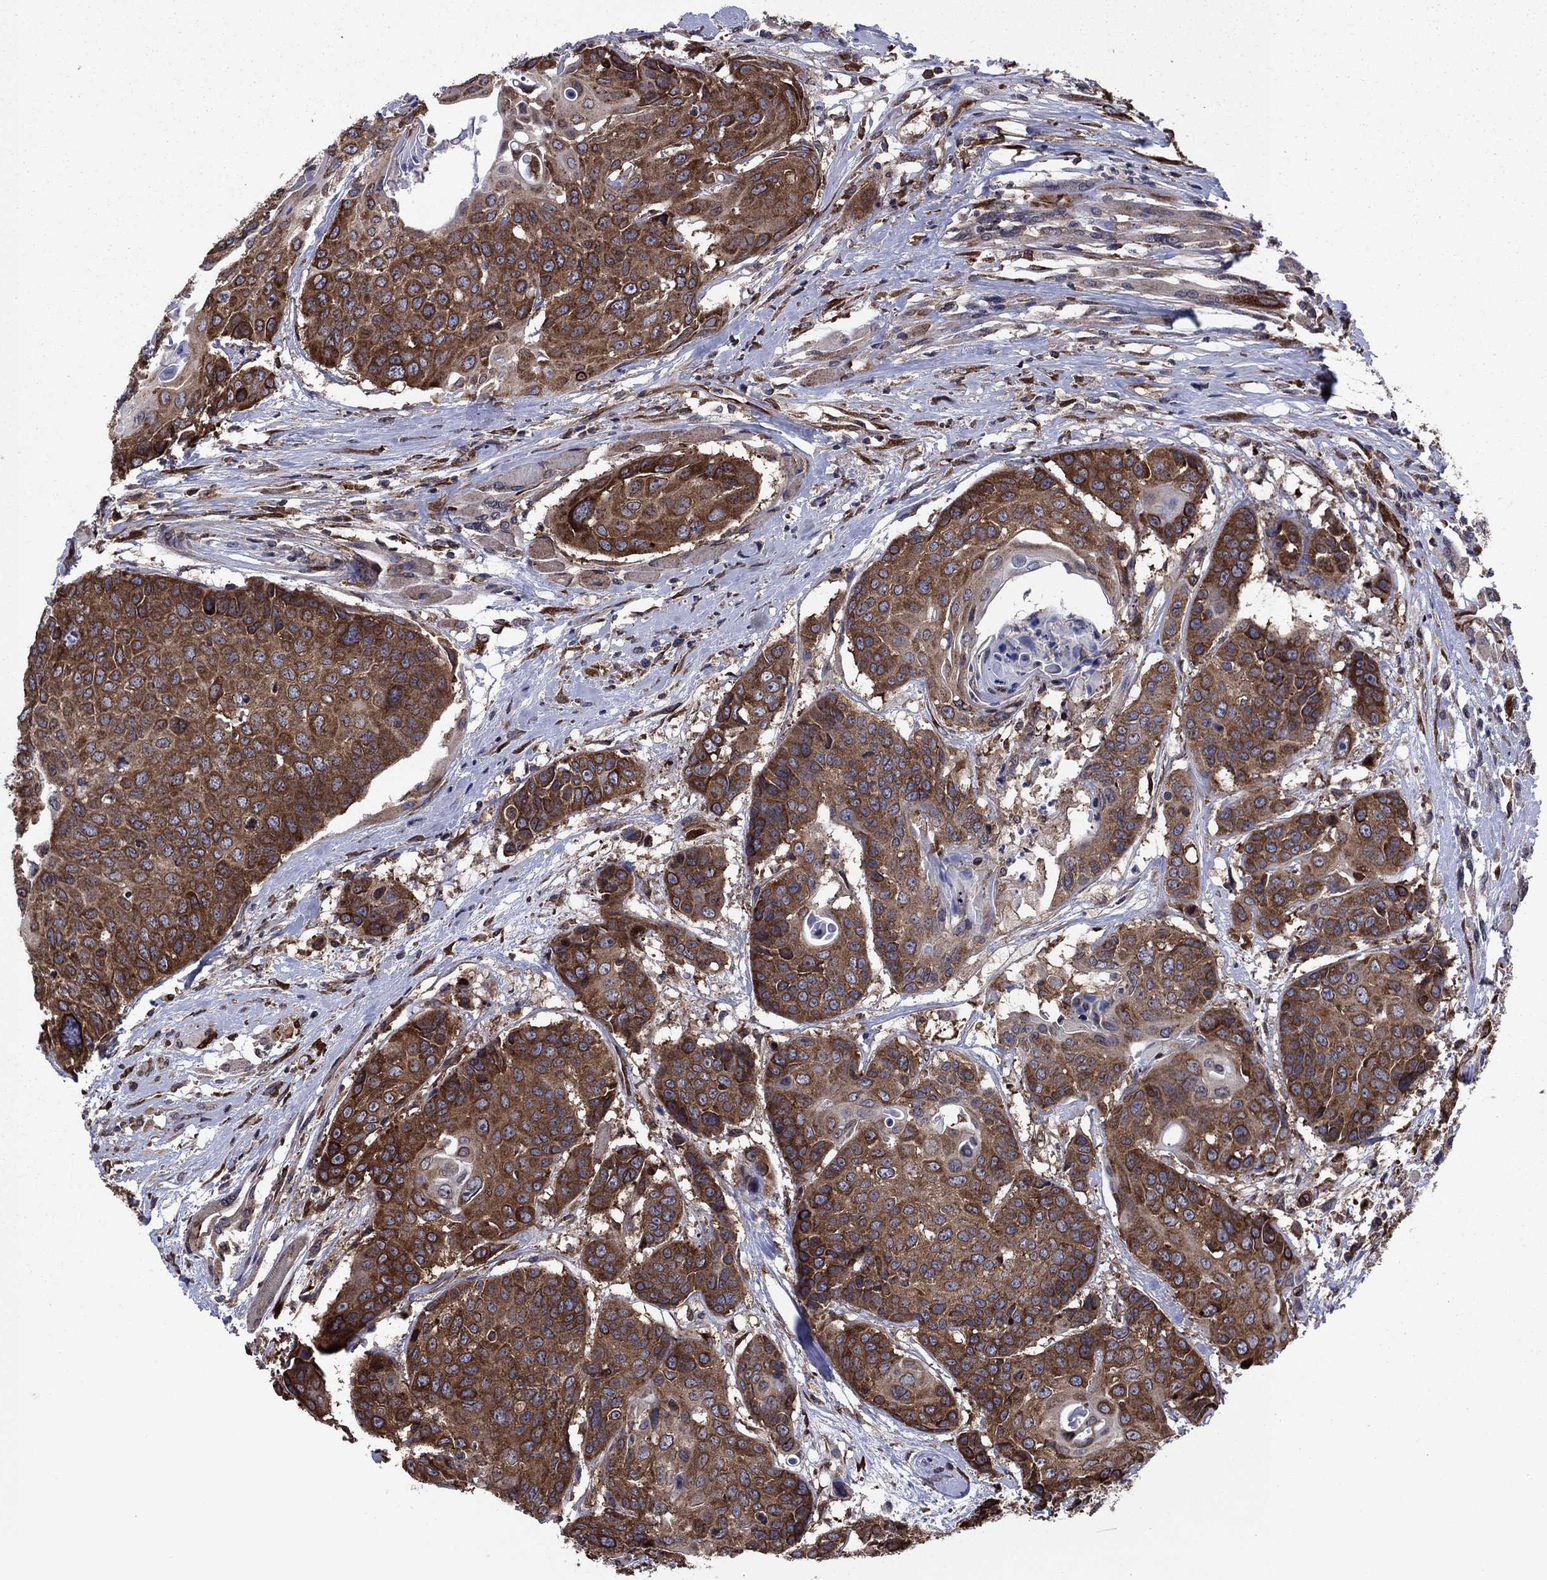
{"staining": {"intensity": "strong", "quantity": ">75%", "location": "cytoplasmic/membranous"}, "tissue": "head and neck cancer", "cell_type": "Tumor cells", "image_type": "cancer", "snomed": [{"axis": "morphology", "description": "Squamous cell carcinoma, NOS"}, {"axis": "topography", "description": "Oral tissue"}, {"axis": "topography", "description": "Head-Neck"}], "caption": "There is high levels of strong cytoplasmic/membranous positivity in tumor cells of head and neck cancer, as demonstrated by immunohistochemical staining (brown color).", "gene": "YBX1", "patient": {"sex": "male", "age": 56}}